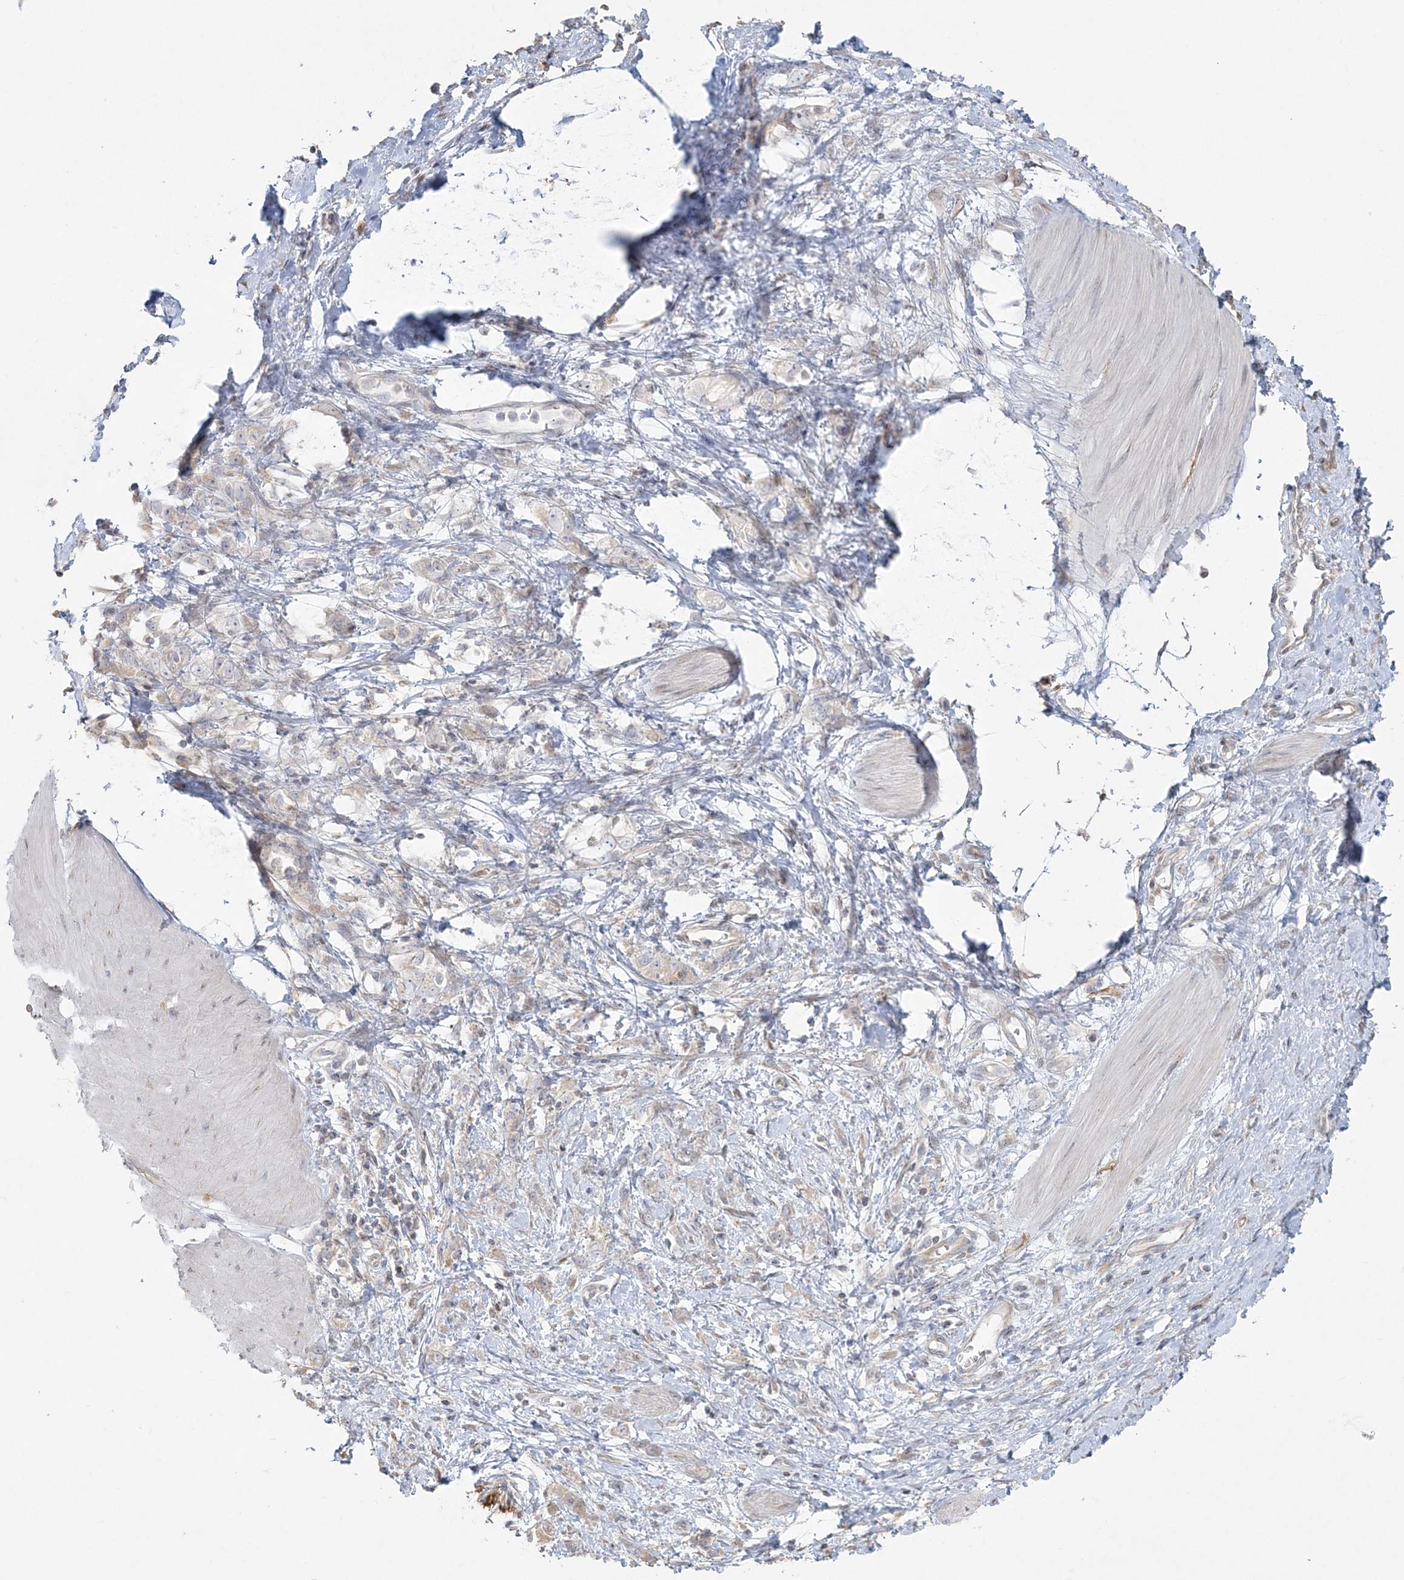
{"staining": {"intensity": "negative", "quantity": "none", "location": "none"}, "tissue": "stomach cancer", "cell_type": "Tumor cells", "image_type": "cancer", "snomed": [{"axis": "morphology", "description": "Adenocarcinoma, NOS"}, {"axis": "topography", "description": "Stomach"}], "caption": "An image of stomach cancer stained for a protein displays no brown staining in tumor cells. The staining was performed using DAB (3,3'-diaminobenzidine) to visualize the protein expression in brown, while the nuclei were stained in blue with hematoxylin (Magnification: 20x).", "gene": "ZC3H6", "patient": {"sex": "female", "age": 76}}